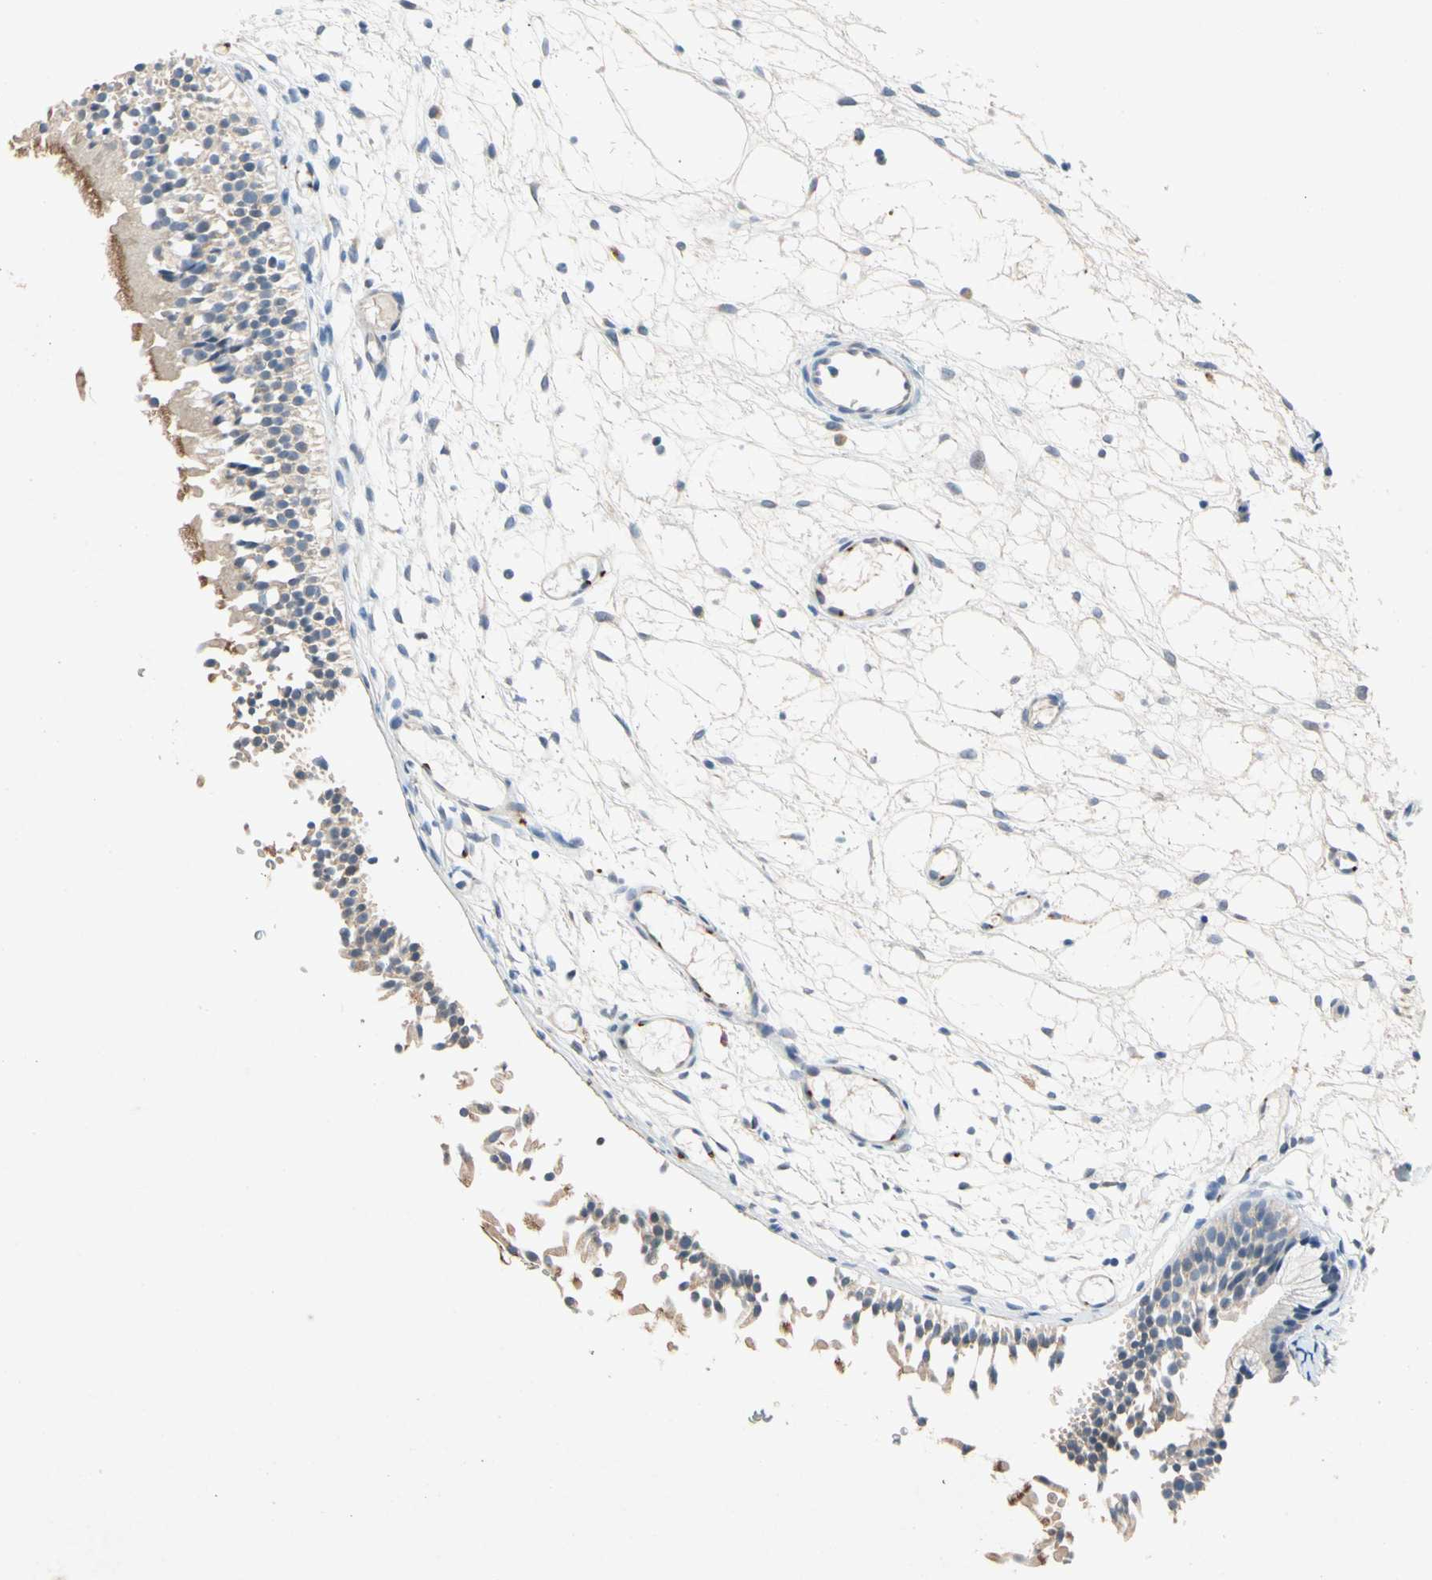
{"staining": {"intensity": "moderate", "quantity": "<25%", "location": "cytoplasmic/membranous"}, "tissue": "nasopharynx", "cell_type": "Respiratory epithelial cells", "image_type": "normal", "snomed": [{"axis": "morphology", "description": "Normal tissue, NOS"}, {"axis": "topography", "description": "Nasopharynx"}], "caption": "Protein analysis of normal nasopharynx displays moderate cytoplasmic/membranous expression in about <25% of respiratory epithelial cells. (IHC, brightfield microscopy, high magnification).", "gene": "GASK1B", "patient": {"sex": "female", "age": 54}}